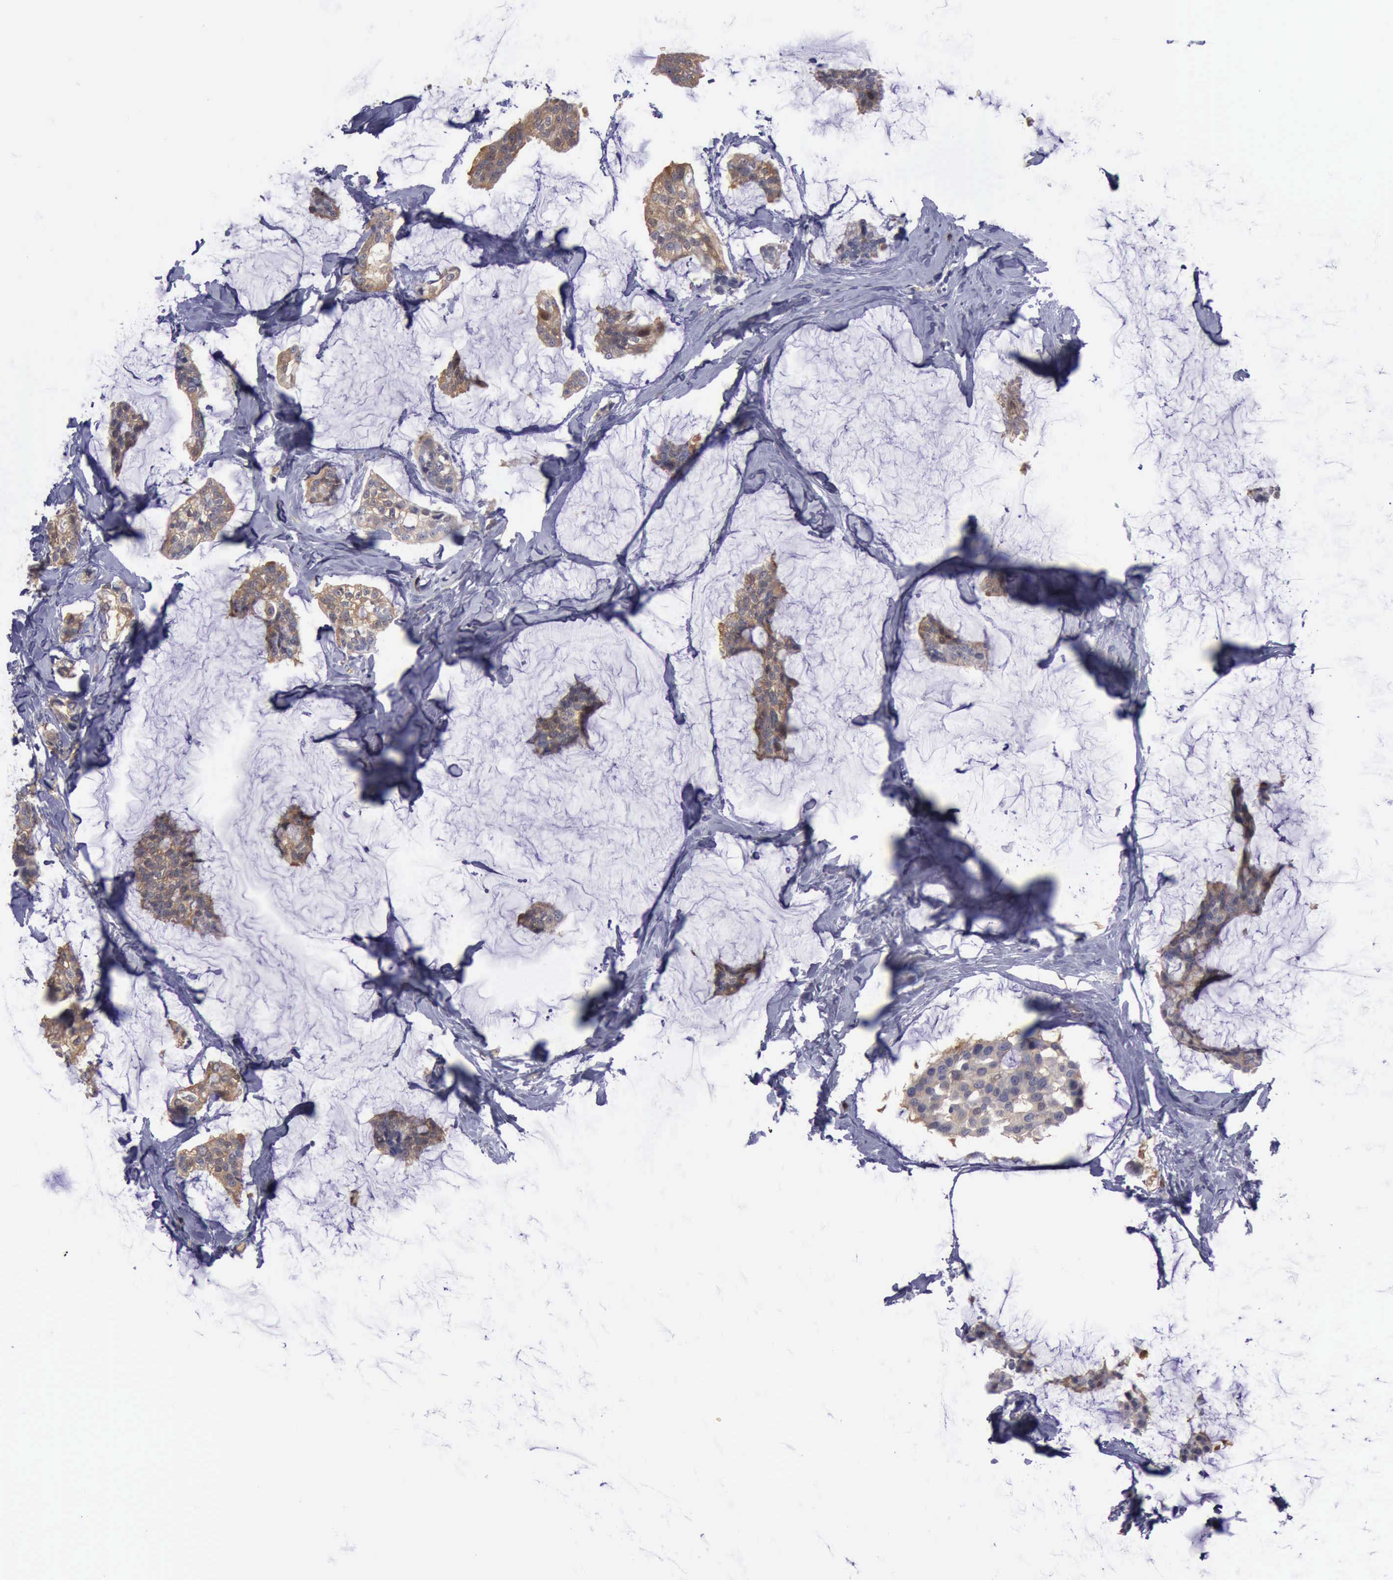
{"staining": {"intensity": "moderate", "quantity": ">75%", "location": "cytoplasmic/membranous"}, "tissue": "breast cancer", "cell_type": "Tumor cells", "image_type": "cancer", "snomed": [{"axis": "morphology", "description": "Duct carcinoma"}, {"axis": "topography", "description": "Breast"}], "caption": "The photomicrograph demonstrates immunohistochemical staining of breast cancer (invasive ductal carcinoma). There is moderate cytoplasmic/membranous expression is seen in about >75% of tumor cells. Using DAB (brown) and hematoxylin (blue) stains, captured at high magnification using brightfield microscopy.", "gene": "CEP128", "patient": {"sex": "female", "age": 93}}